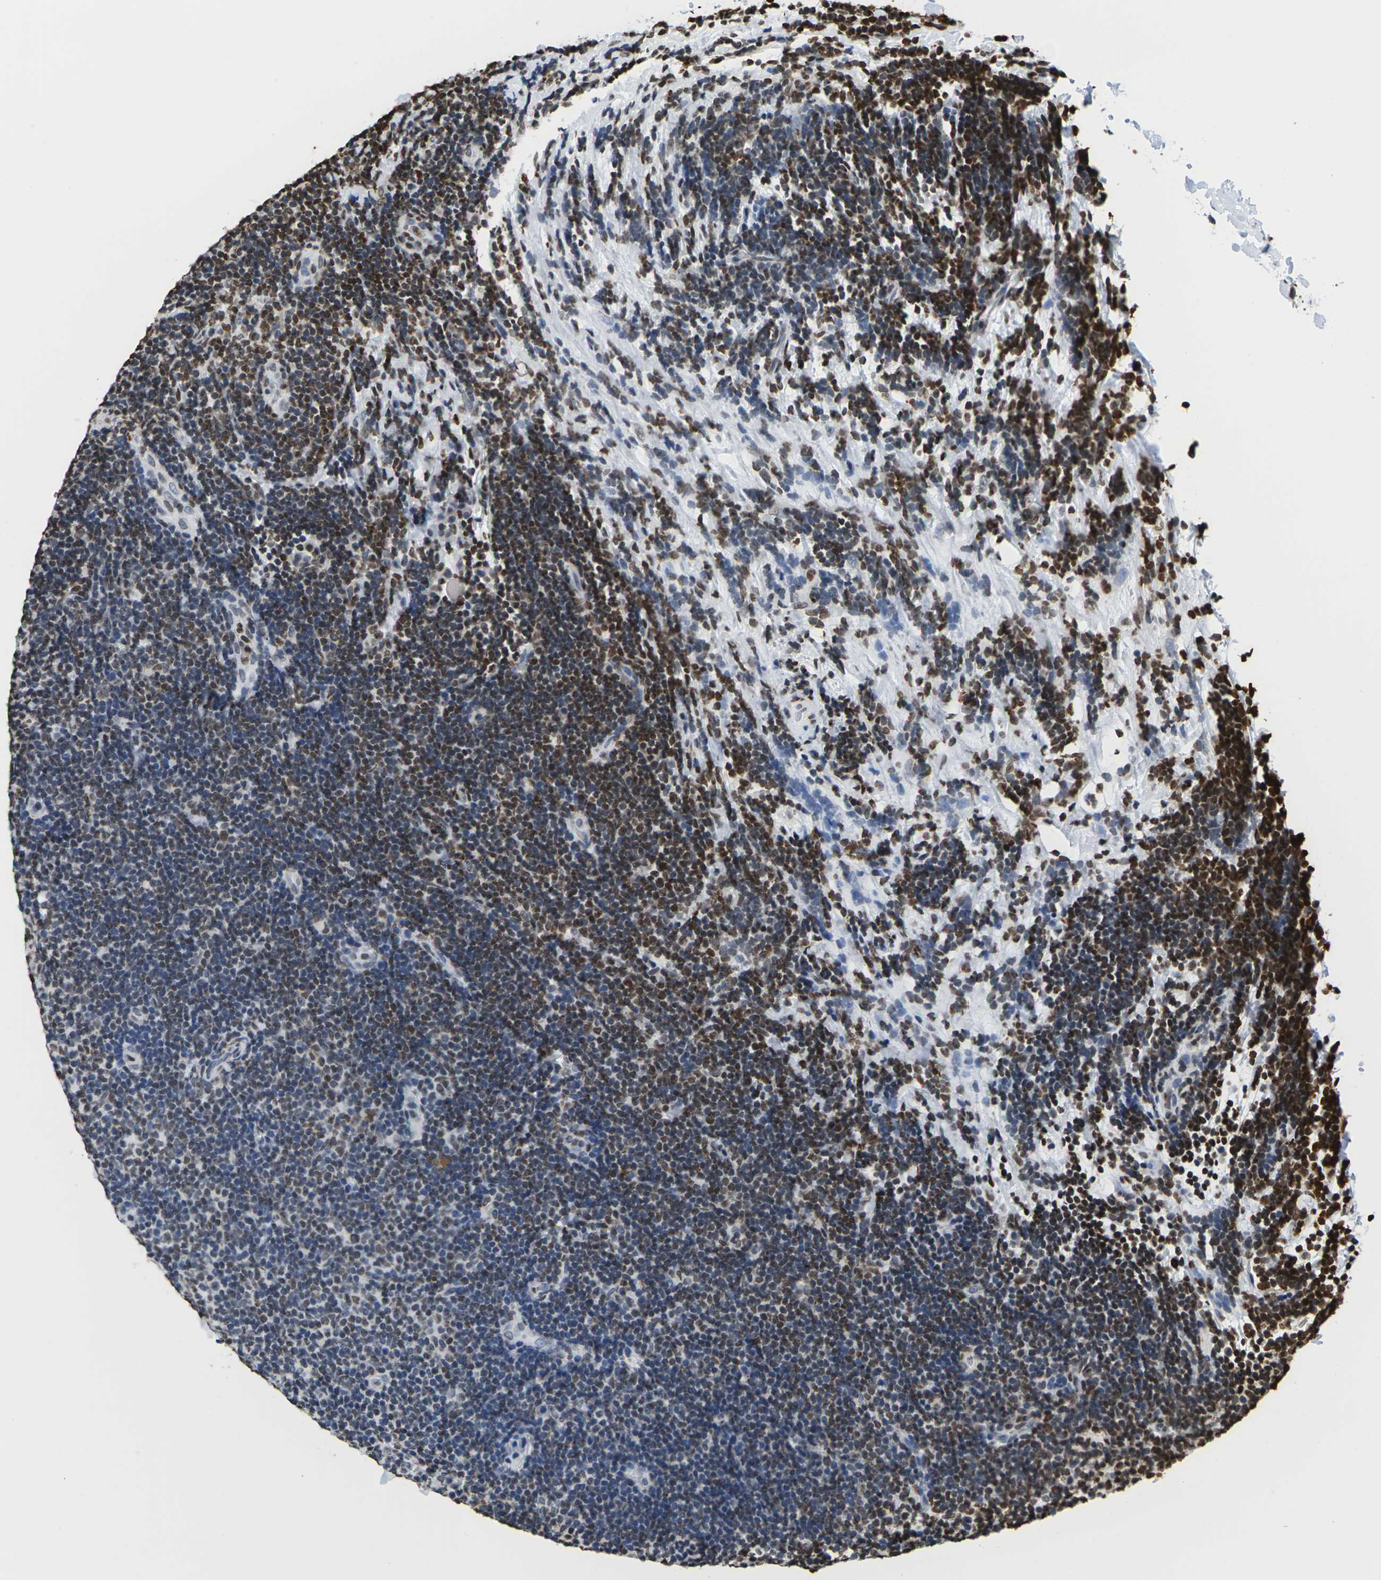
{"staining": {"intensity": "moderate", "quantity": "<25%", "location": "nuclear"}, "tissue": "lymphoma", "cell_type": "Tumor cells", "image_type": "cancer", "snomed": [{"axis": "morphology", "description": "Malignant lymphoma, non-Hodgkin's type, Low grade"}, {"axis": "topography", "description": "Lymph node"}], "caption": "Protein expression analysis of human malignant lymphoma, non-Hodgkin's type (low-grade) reveals moderate nuclear positivity in approximately <25% of tumor cells.", "gene": "H2AC21", "patient": {"sex": "male", "age": 83}}